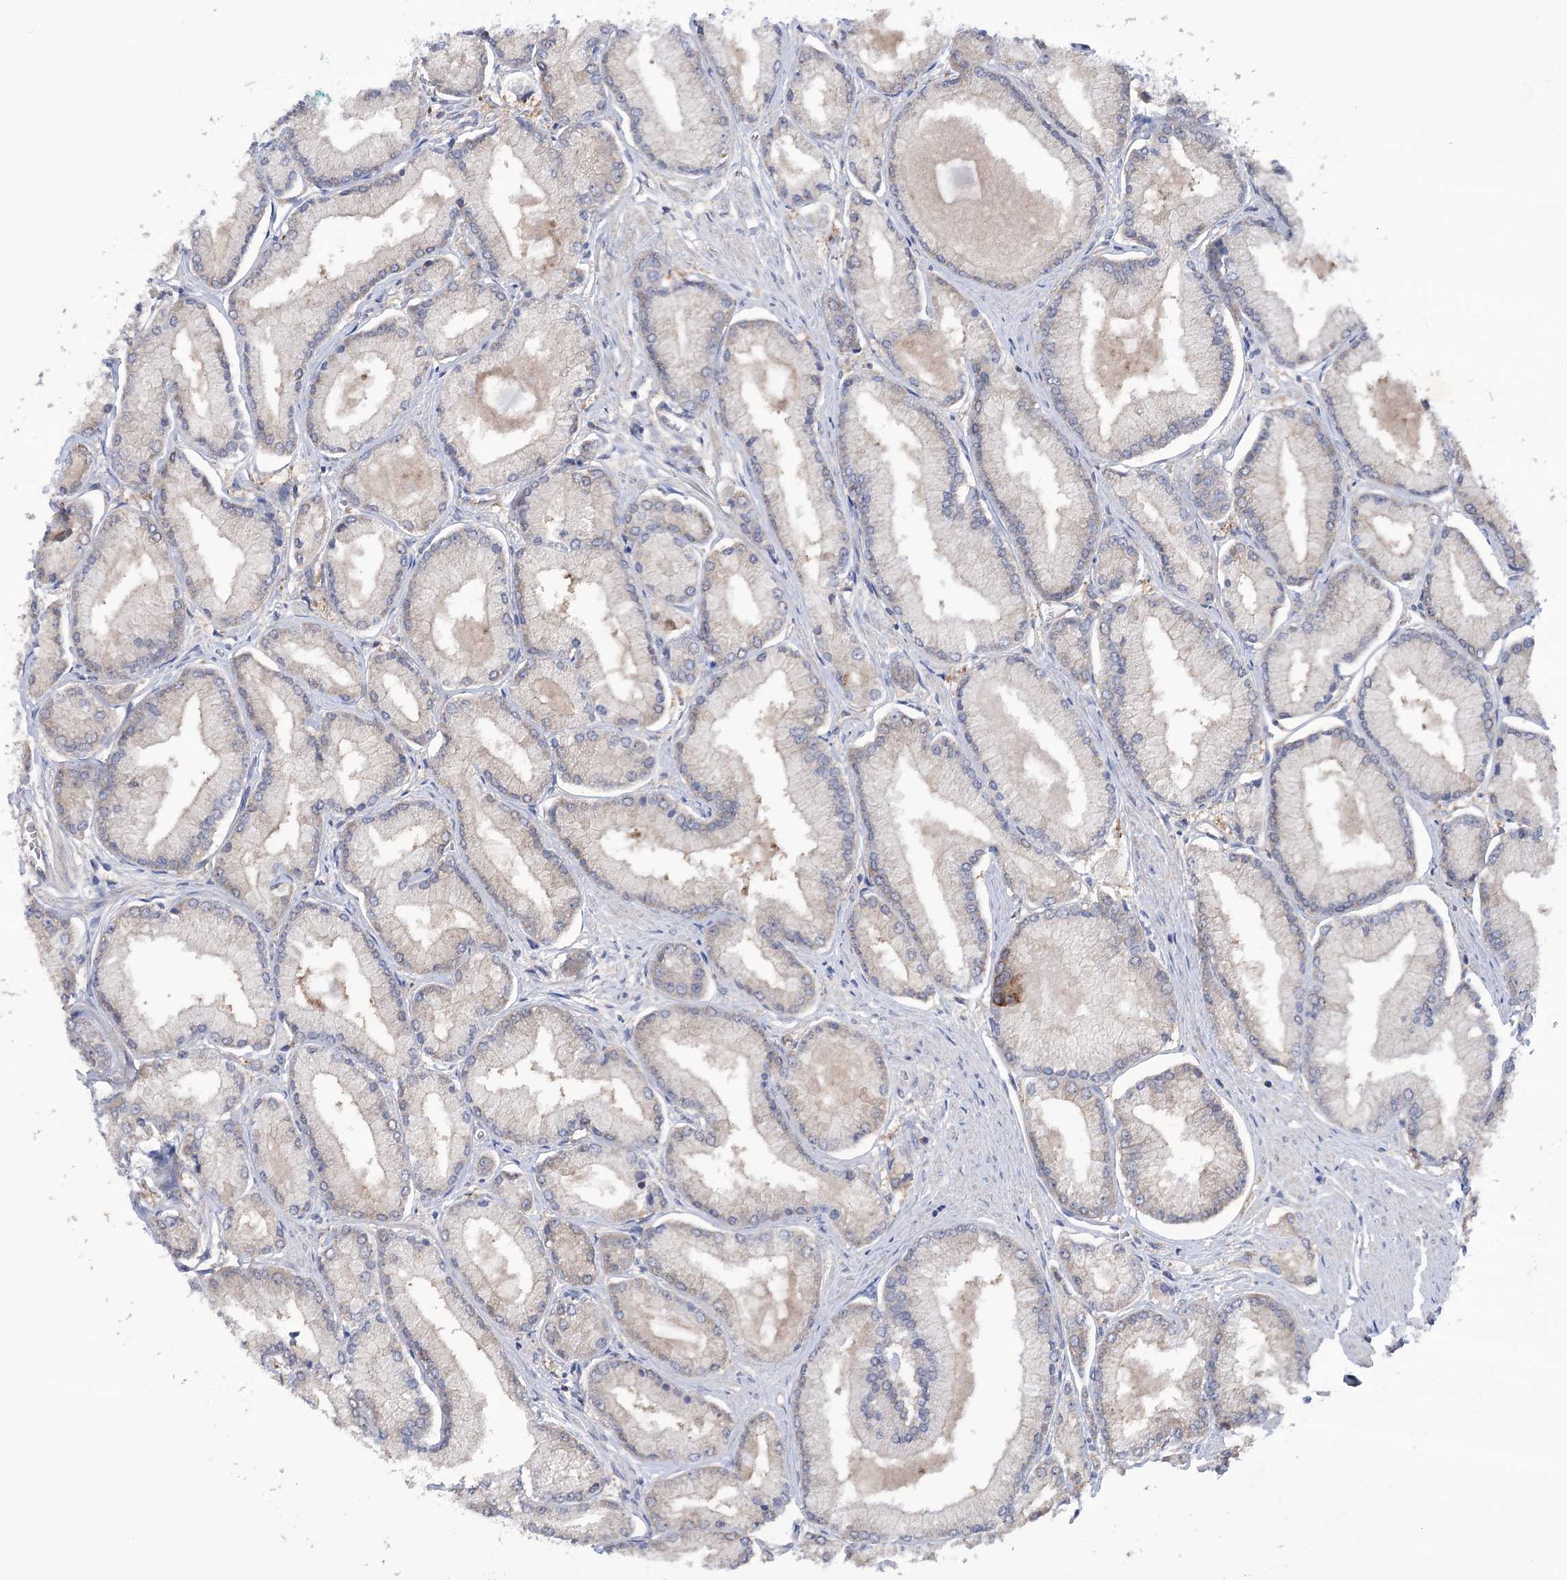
{"staining": {"intensity": "negative", "quantity": "none", "location": "none"}, "tissue": "prostate cancer", "cell_type": "Tumor cells", "image_type": "cancer", "snomed": [{"axis": "morphology", "description": "Adenocarcinoma, Low grade"}, {"axis": "topography", "description": "Prostate"}], "caption": "The micrograph exhibits no staining of tumor cells in low-grade adenocarcinoma (prostate). (DAB immunohistochemistry with hematoxylin counter stain).", "gene": "TRIM71", "patient": {"sex": "male", "age": 74}}